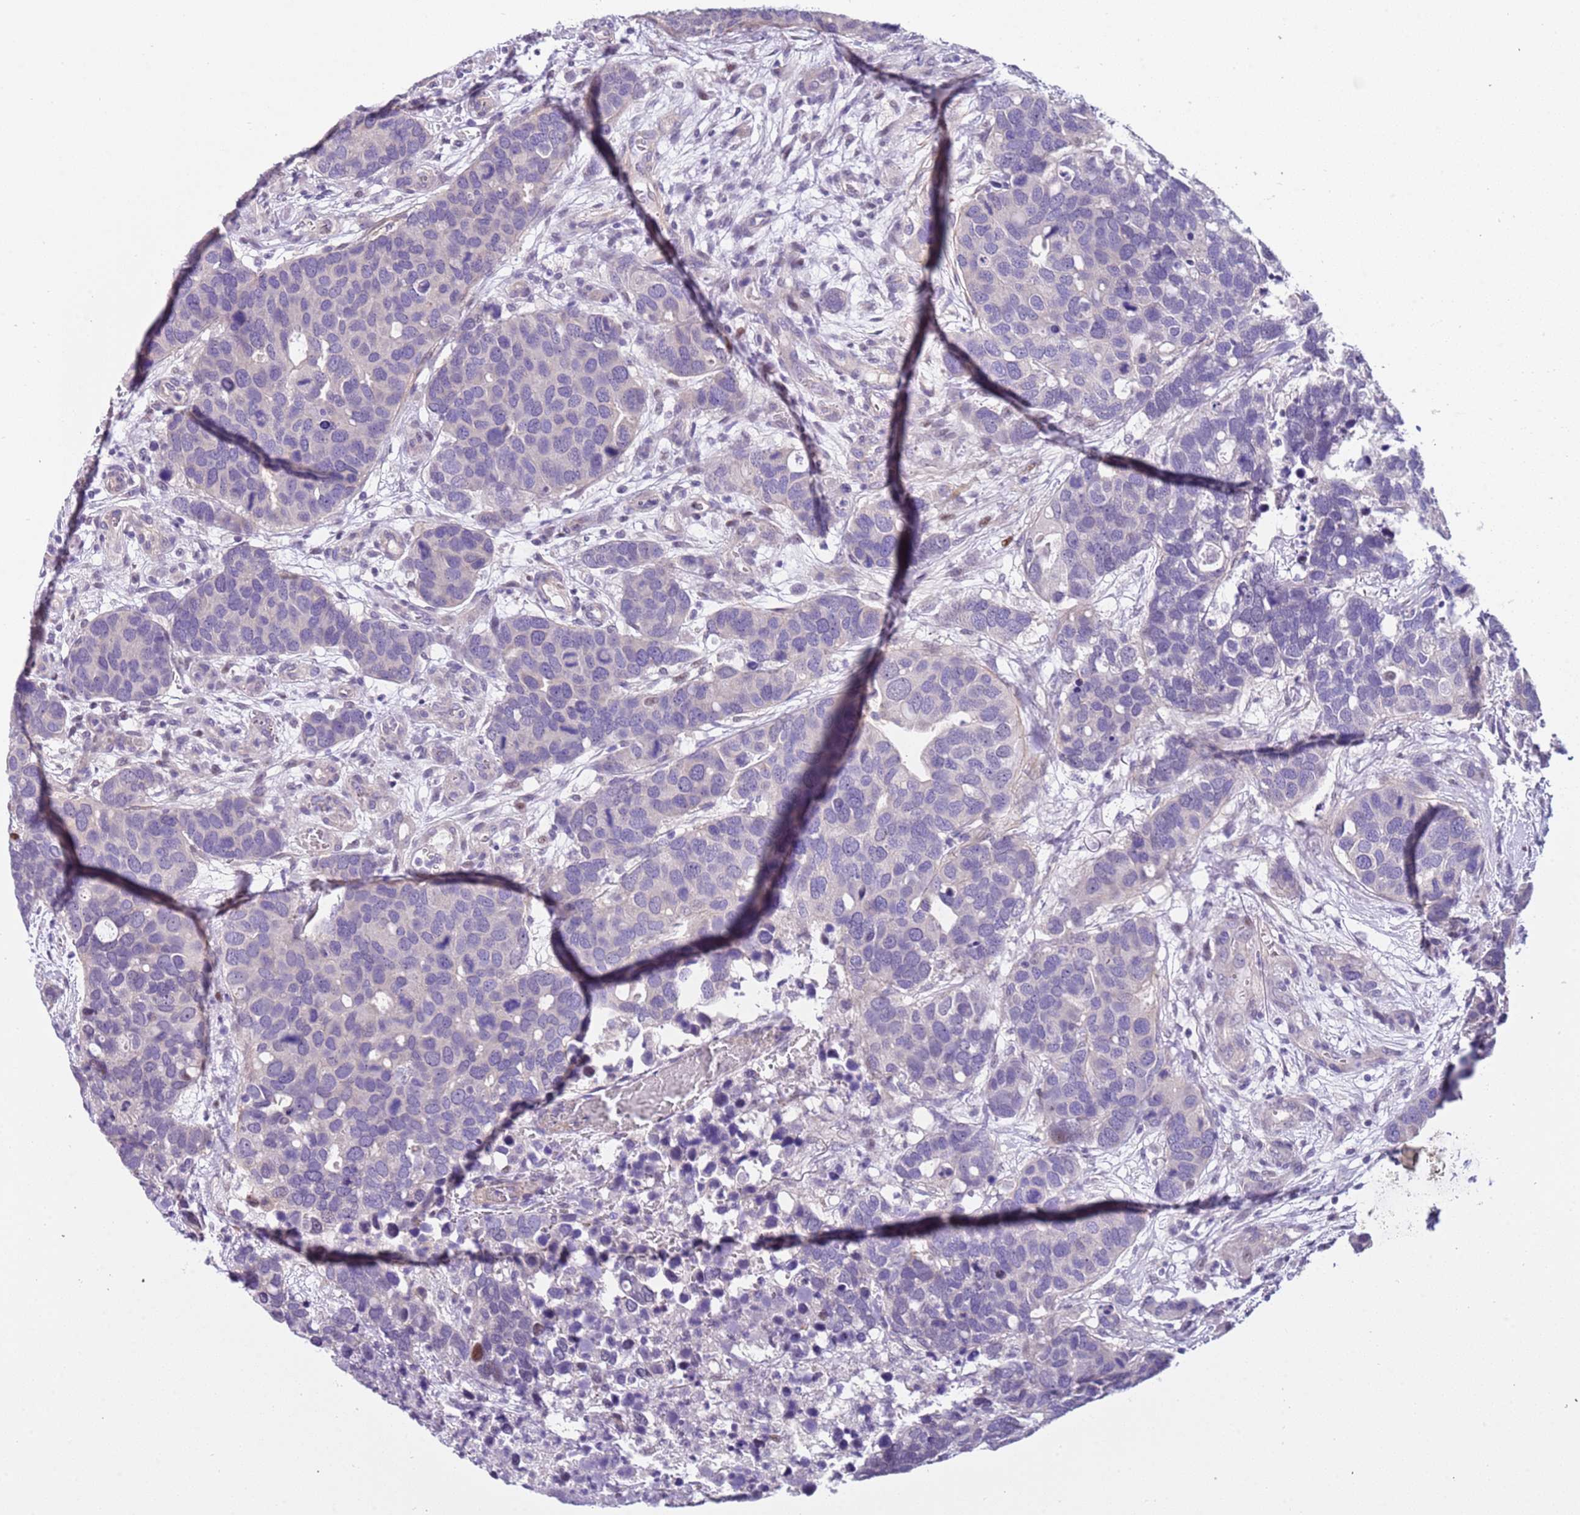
{"staining": {"intensity": "negative", "quantity": "none", "location": "none"}, "tissue": "breast cancer", "cell_type": "Tumor cells", "image_type": "cancer", "snomed": [{"axis": "morphology", "description": "Duct carcinoma"}, {"axis": "topography", "description": "Breast"}], "caption": "The photomicrograph displays no significant positivity in tumor cells of intraductal carcinoma (breast).", "gene": "PLEKHH1", "patient": {"sex": "female", "age": 83}}